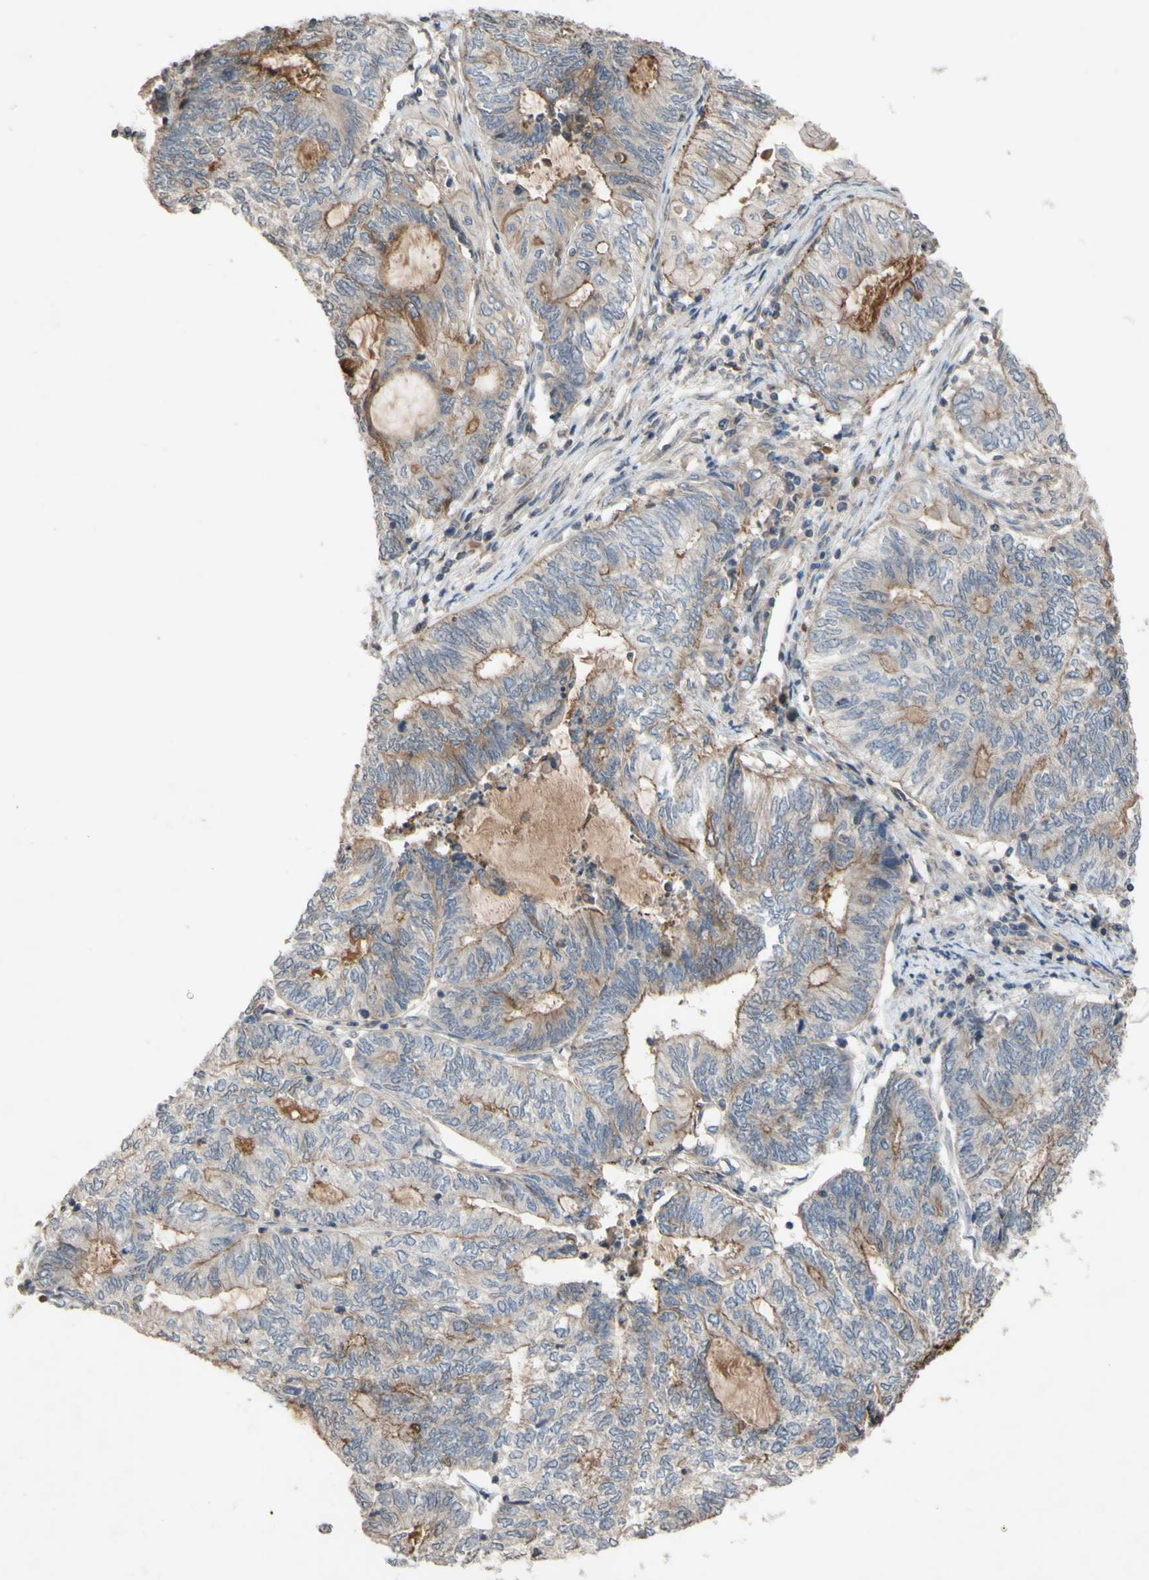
{"staining": {"intensity": "moderate", "quantity": ">75%", "location": "cytoplasmic/membranous"}, "tissue": "endometrial cancer", "cell_type": "Tumor cells", "image_type": "cancer", "snomed": [{"axis": "morphology", "description": "Adenocarcinoma, NOS"}, {"axis": "topography", "description": "Uterus"}, {"axis": "topography", "description": "Endometrium"}], "caption": "Immunohistochemical staining of adenocarcinoma (endometrial) shows medium levels of moderate cytoplasmic/membranous expression in about >75% of tumor cells. Nuclei are stained in blue.", "gene": "NECTIN3", "patient": {"sex": "female", "age": 70}}